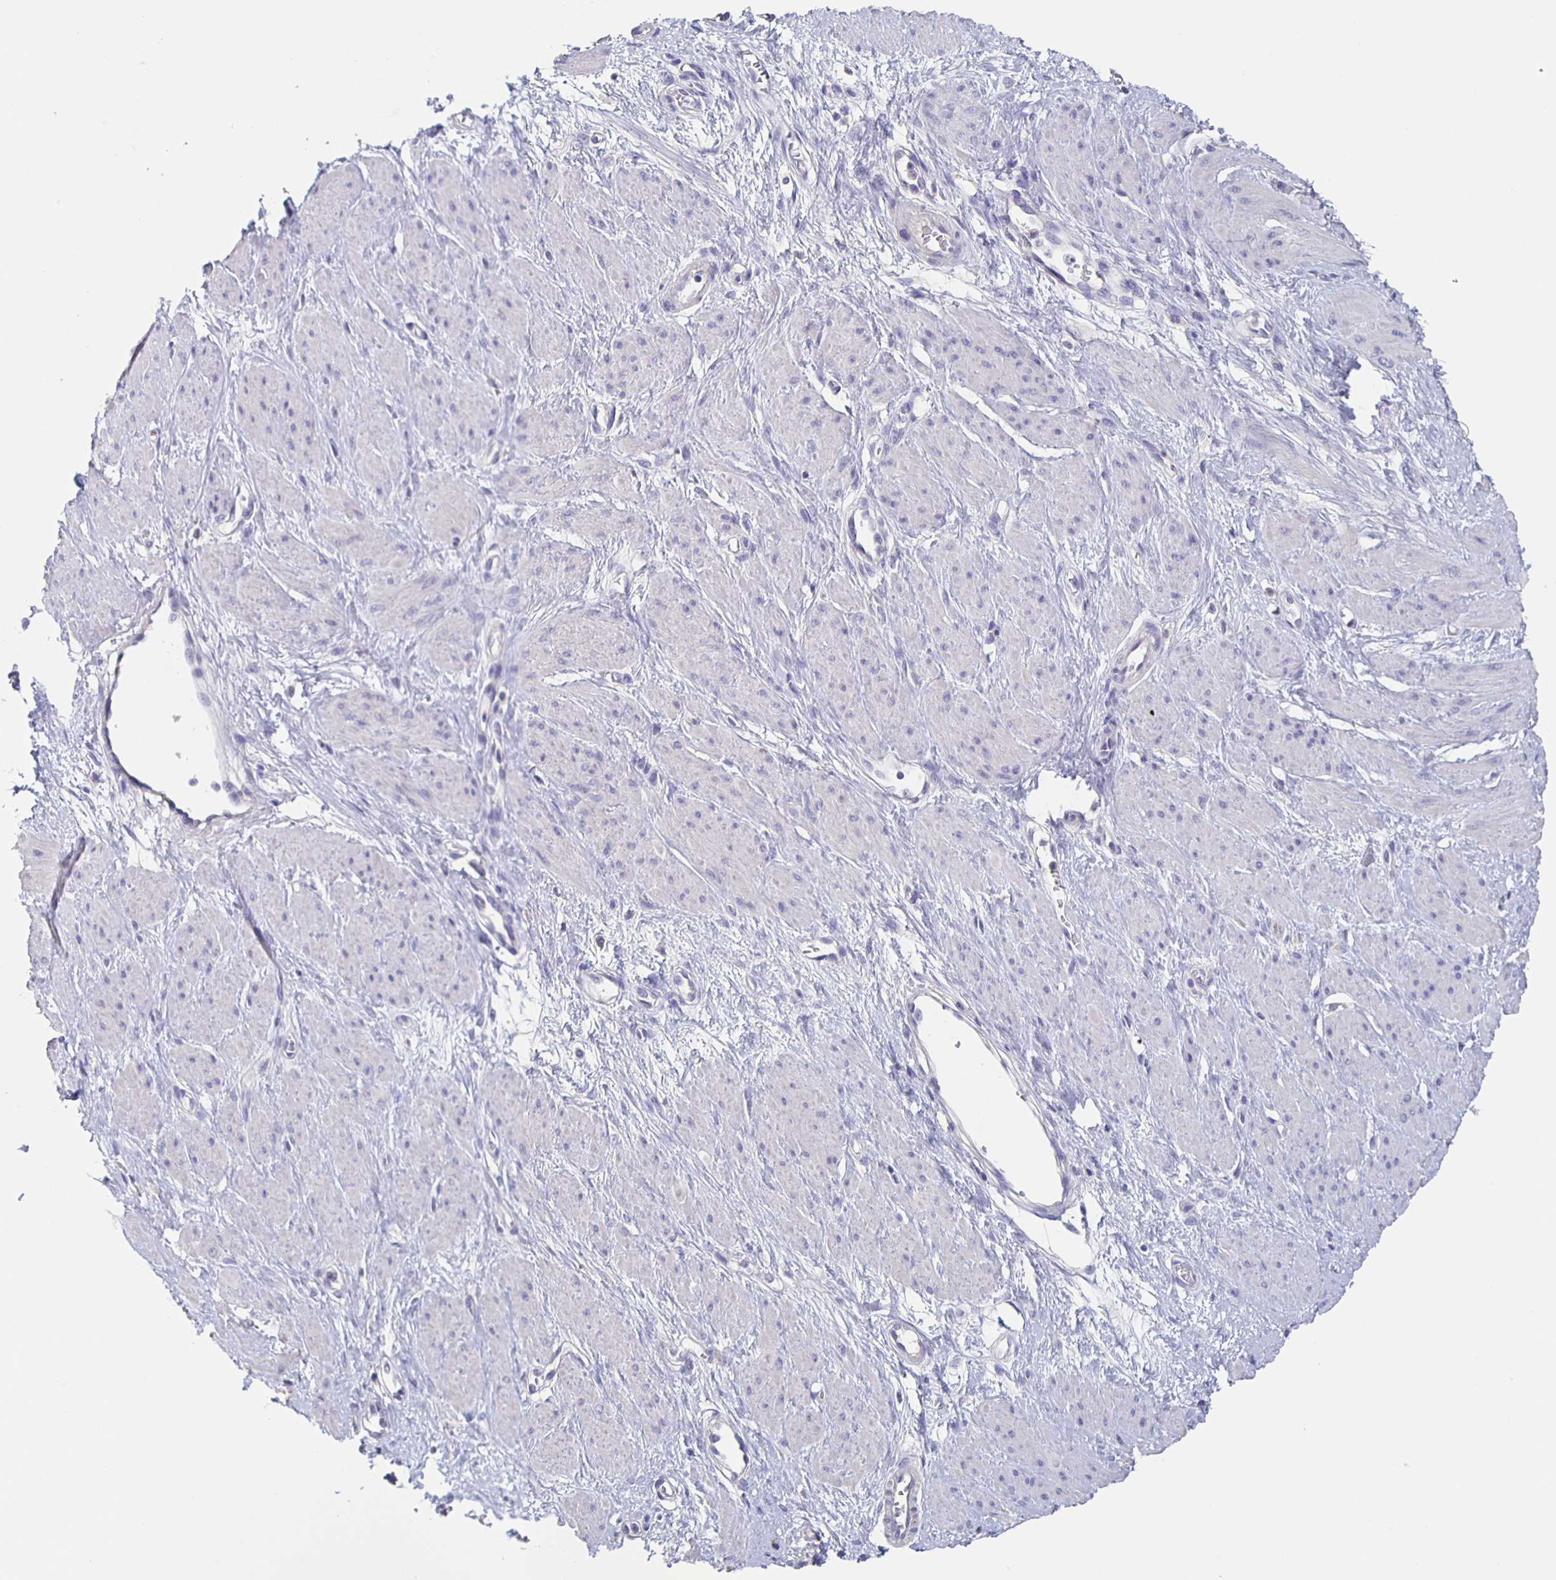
{"staining": {"intensity": "negative", "quantity": "none", "location": "none"}, "tissue": "smooth muscle", "cell_type": "Smooth muscle cells", "image_type": "normal", "snomed": [{"axis": "morphology", "description": "Normal tissue, NOS"}, {"axis": "topography", "description": "Smooth muscle"}, {"axis": "topography", "description": "Uterus"}], "caption": "Human smooth muscle stained for a protein using immunohistochemistry shows no staining in smooth muscle cells.", "gene": "CACNA2D2", "patient": {"sex": "female", "age": 39}}